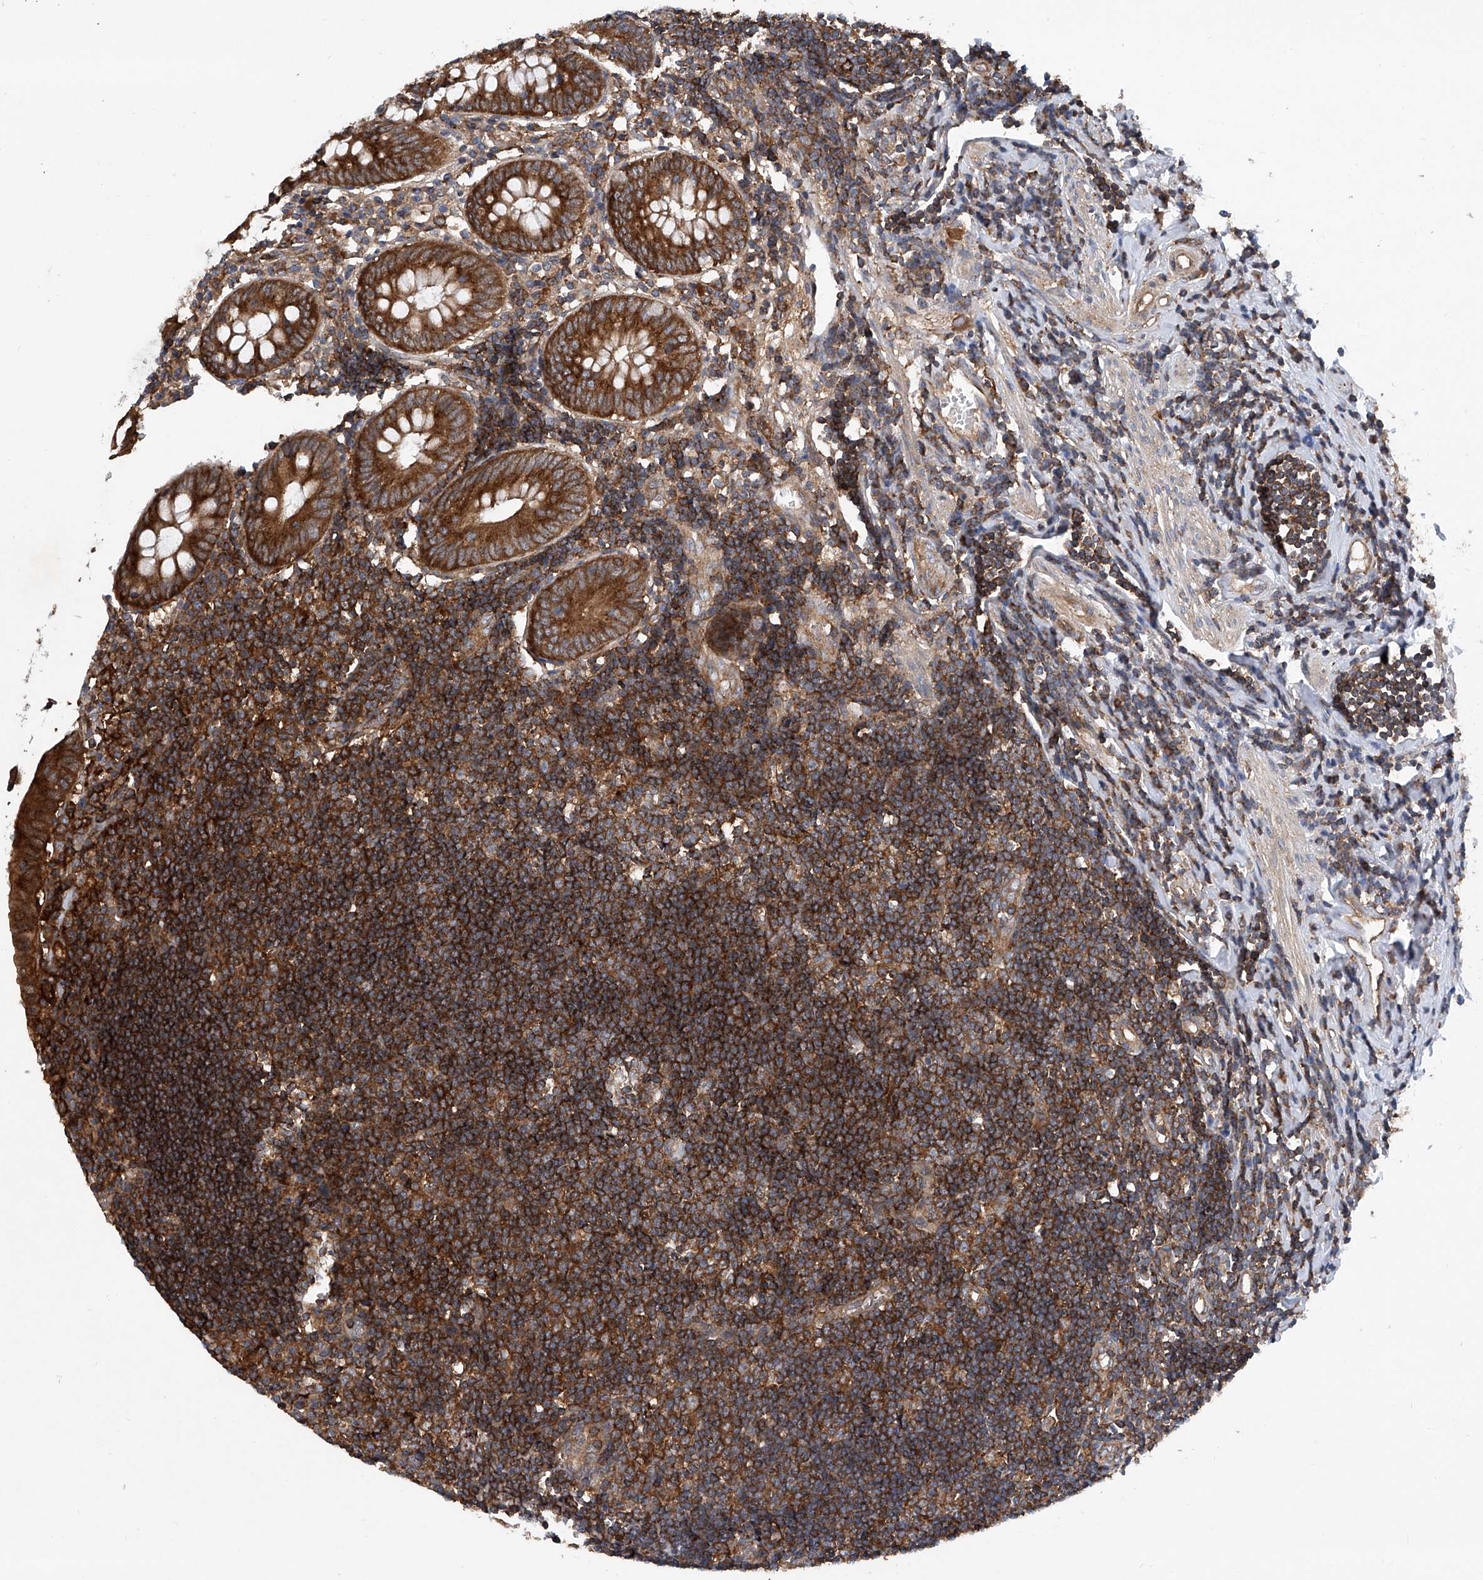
{"staining": {"intensity": "strong", "quantity": ">75%", "location": "cytoplasmic/membranous"}, "tissue": "appendix", "cell_type": "Glandular cells", "image_type": "normal", "snomed": [{"axis": "morphology", "description": "Normal tissue, NOS"}, {"axis": "topography", "description": "Appendix"}], "caption": "Immunohistochemical staining of unremarkable appendix exhibits high levels of strong cytoplasmic/membranous staining in approximately >75% of glandular cells.", "gene": "SMAP1", "patient": {"sex": "female", "age": 54}}